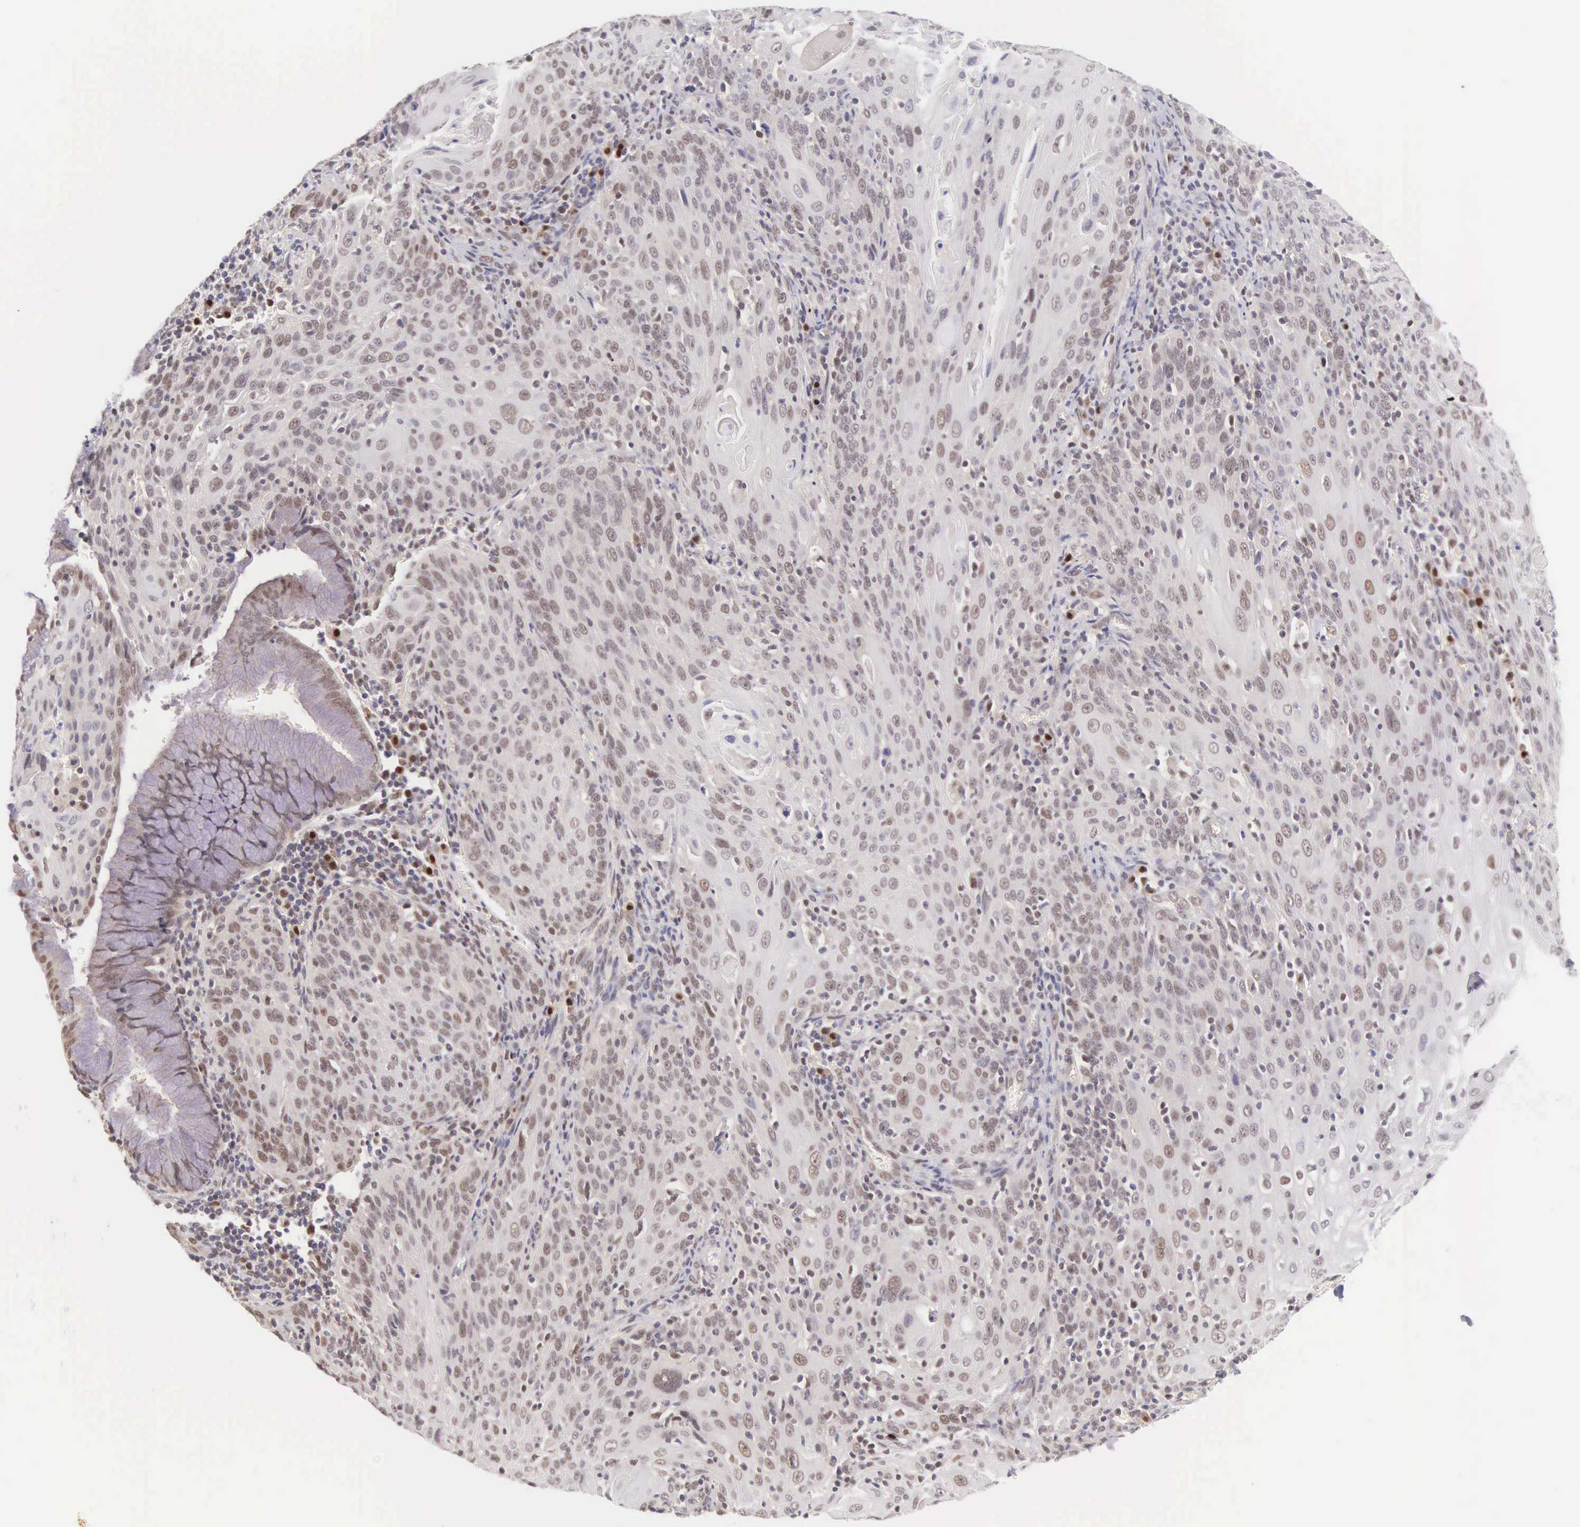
{"staining": {"intensity": "weak", "quantity": ">75%", "location": "nuclear"}, "tissue": "cervical cancer", "cell_type": "Tumor cells", "image_type": "cancer", "snomed": [{"axis": "morphology", "description": "Squamous cell carcinoma, NOS"}, {"axis": "topography", "description": "Cervix"}], "caption": "Tumor cells display weak nuclear staining in approximately >75% of cells in squamous cell carcinoma (cervical).", "gene": "CCDC117", "patient": {"sex": "female", "age": 54}}